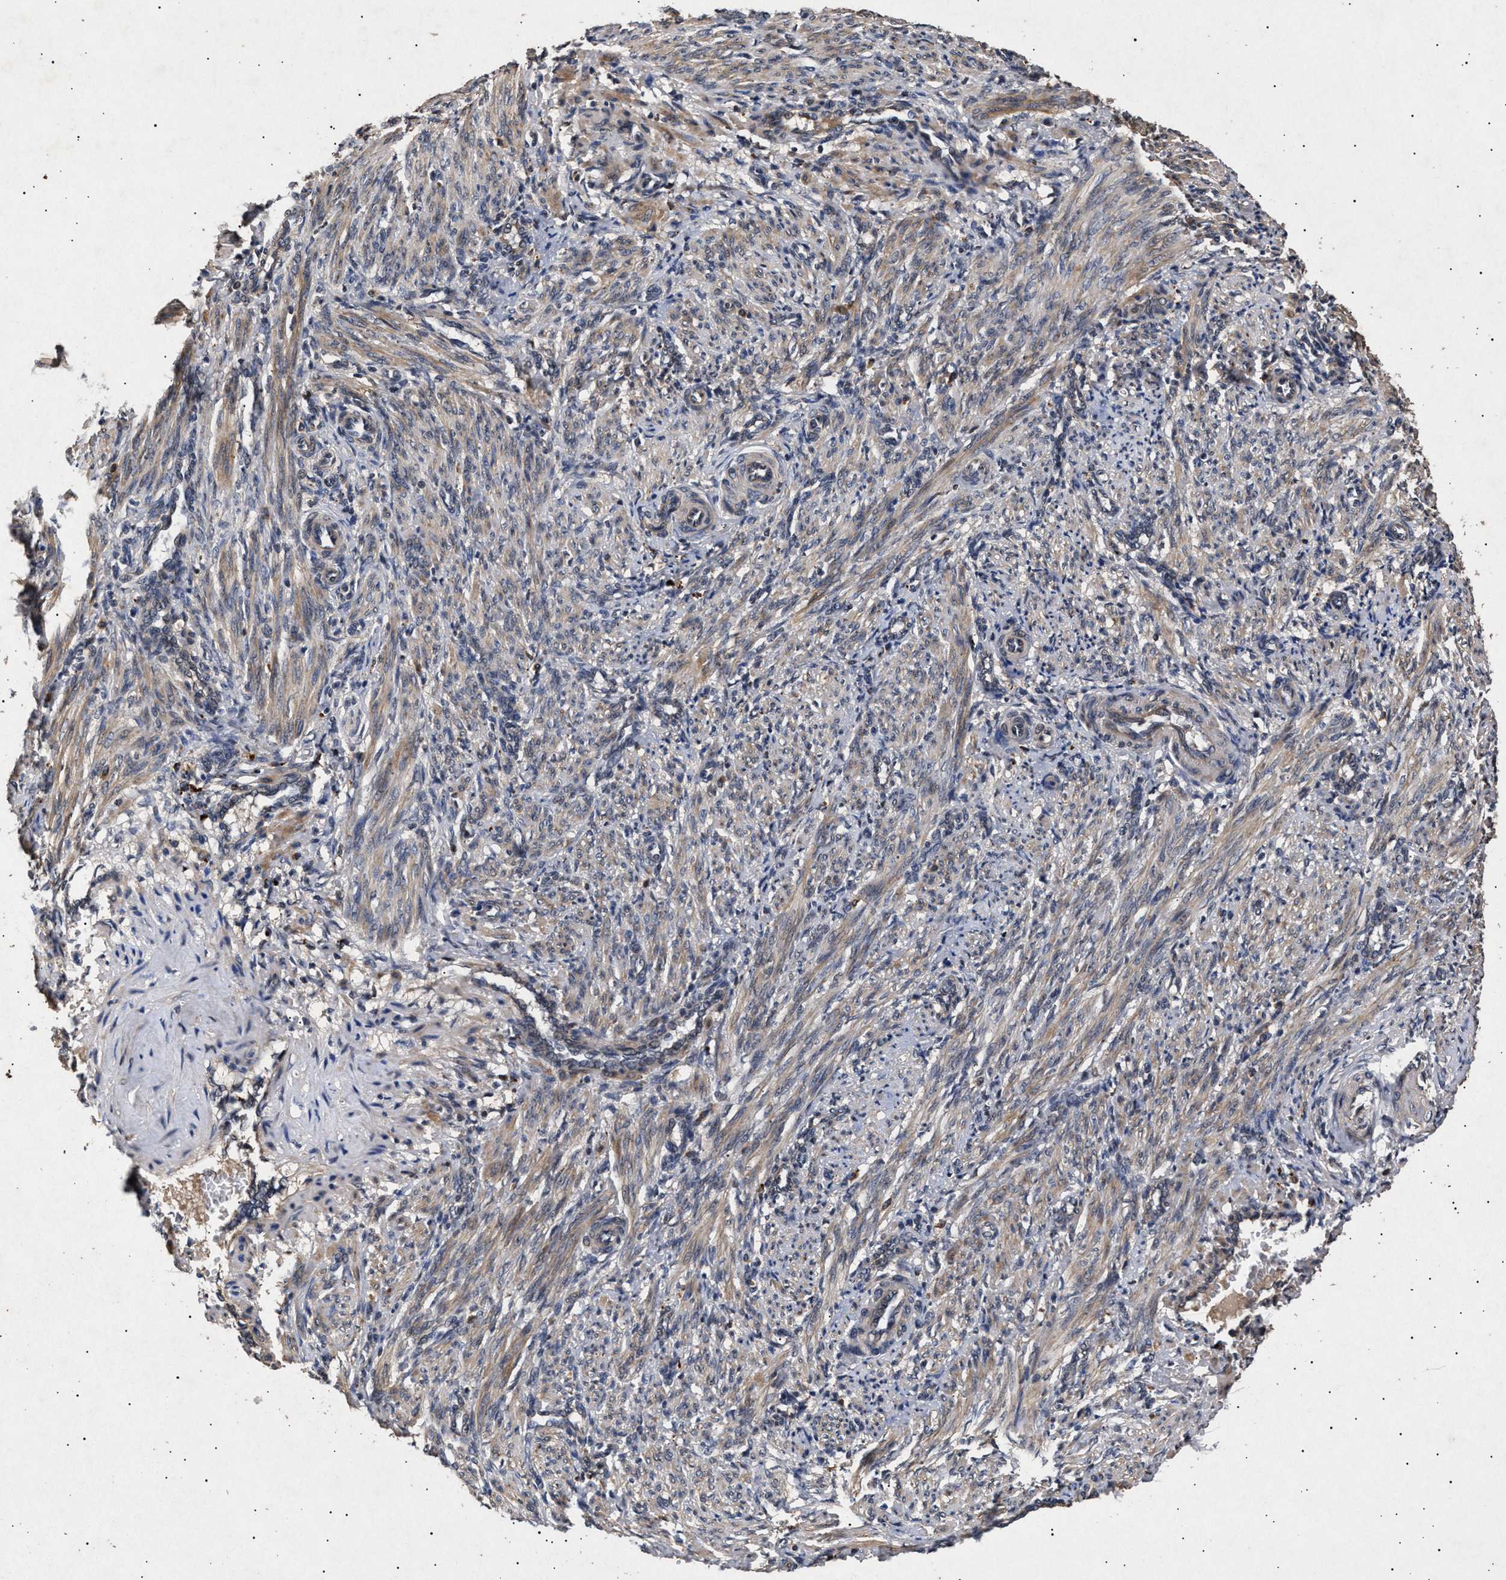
{"staining": {"intensity": "moderate", "quantity": ">75%", "location": "cytoplasmic/membranous"}, "tissue": "smooth muscle", "cell_type": "Smooth muscle cells", "image_type": "normal", "snomed": [{"axis": "morphology", "description": "Normal tissue, NOS"}, {"axis": "topography", "description": "Endometrium"}], "caption": "This micrograph shows benign smooth muscle stained with immunohistochemistry (IHC) to label a protein in brown. The cytoplasmic/membranous of smooth muscle cells show moderate positivity for the protein. Nuclei are counter-stained blue.", "gene": "ITGB5", "patient": {"sex": "female", "age": 33}}